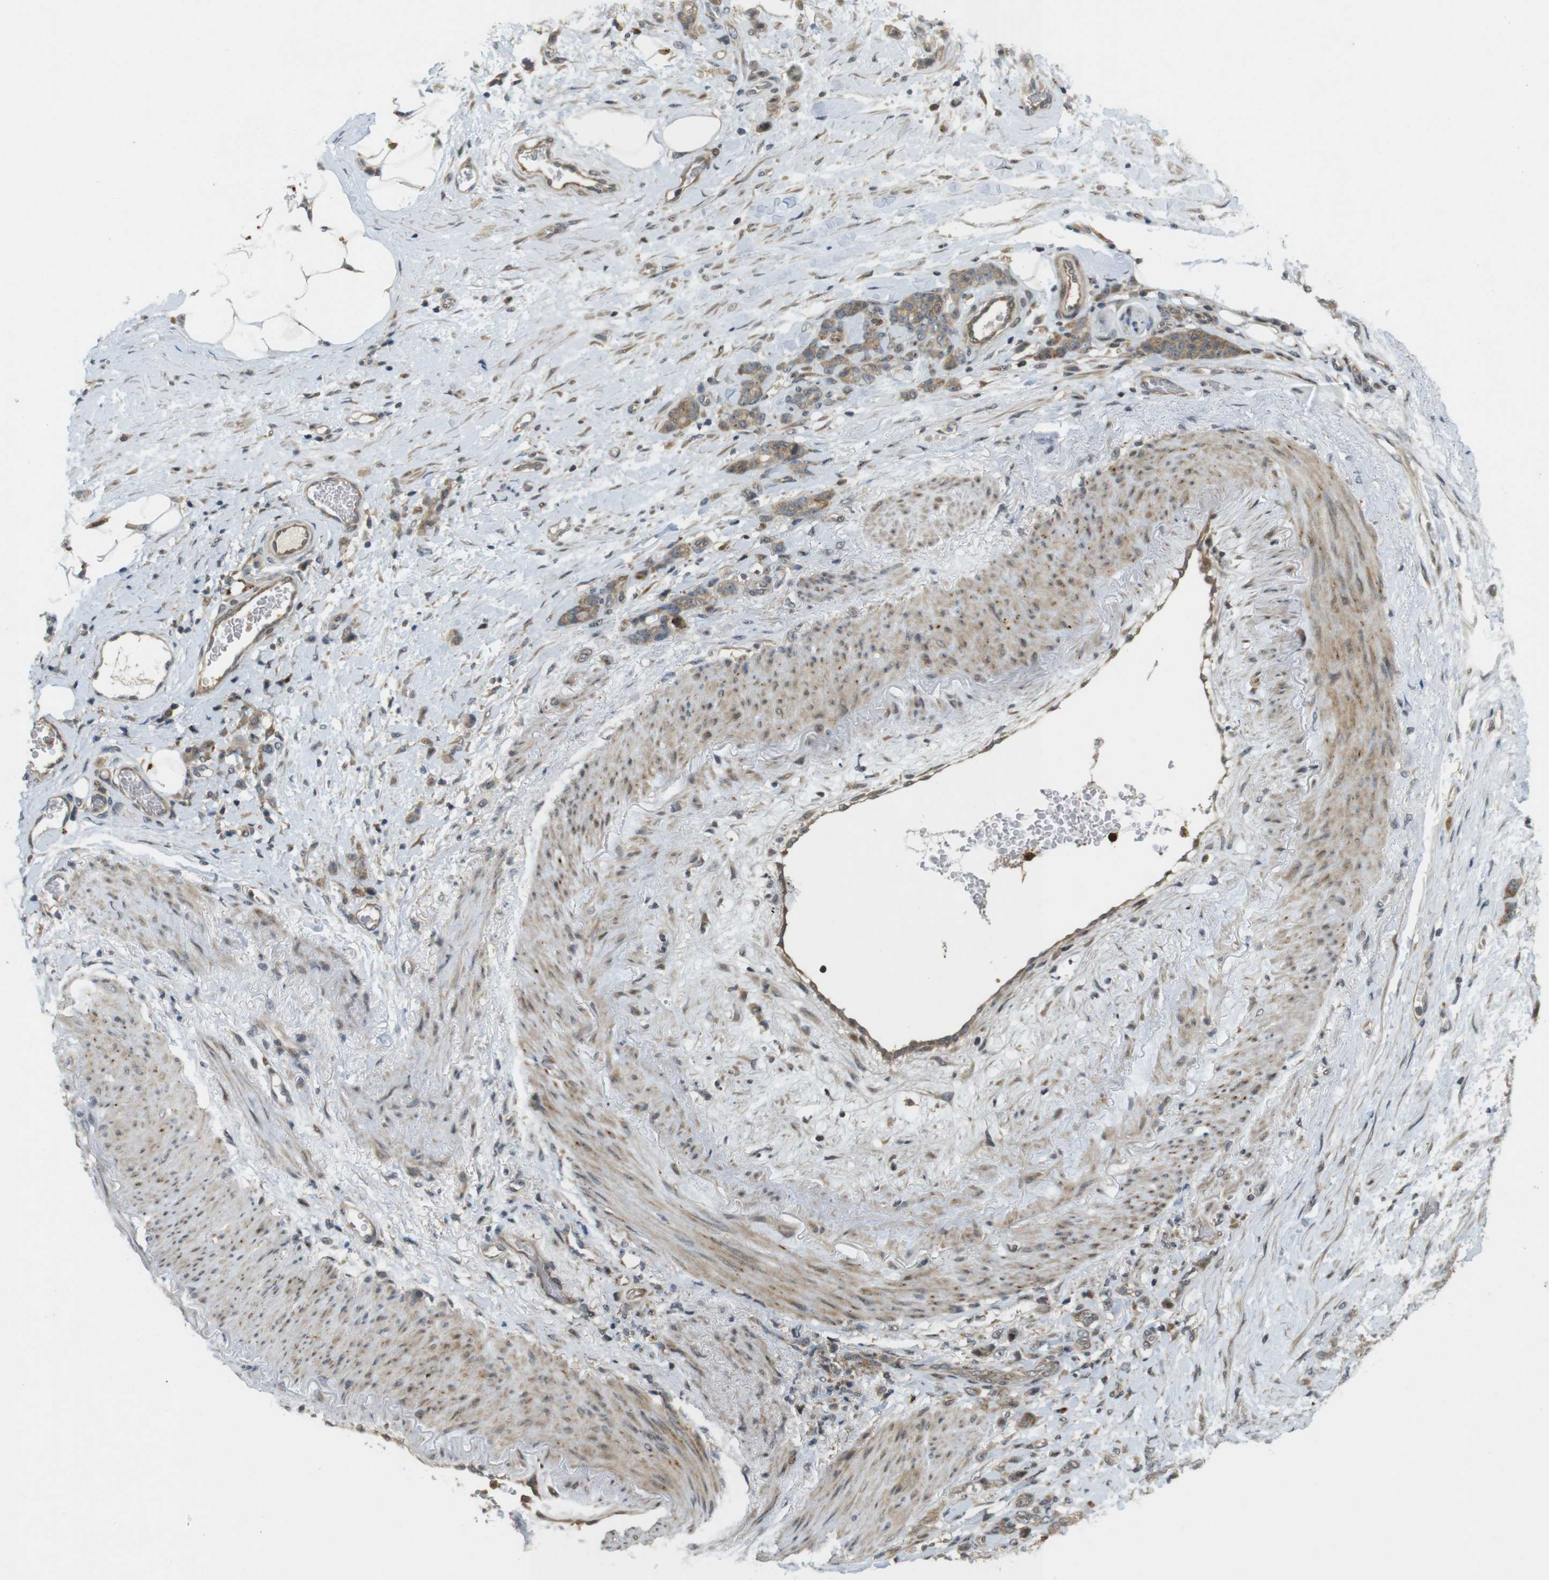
{"staining": {"intensity": "moderate", "quantity": ">75%", "location": "cytoplasmic/membranous"}, "tissue": "stomach cancer", "cell_type": "Tumor cells", "image_type": "cancer", "snomed": [{"axis": "morphology", "description": "Adenocarcinoma, NOS"}, {"axis": "topography", "description": "Stomach"}], "caption": "Immunohistochemistry (IHC) photomicrograph of neoplastic tissue: human stomach adenocarcinoma stained using IHC demonstrates medium levels of moderate protein expression localized specifically in the cytoplasmic/membranous of tumor cells, appearing as a cytoplasmic/membranous brown color.", "gene": "TMX3", "patient": {"sex": "male", "age": 82}}